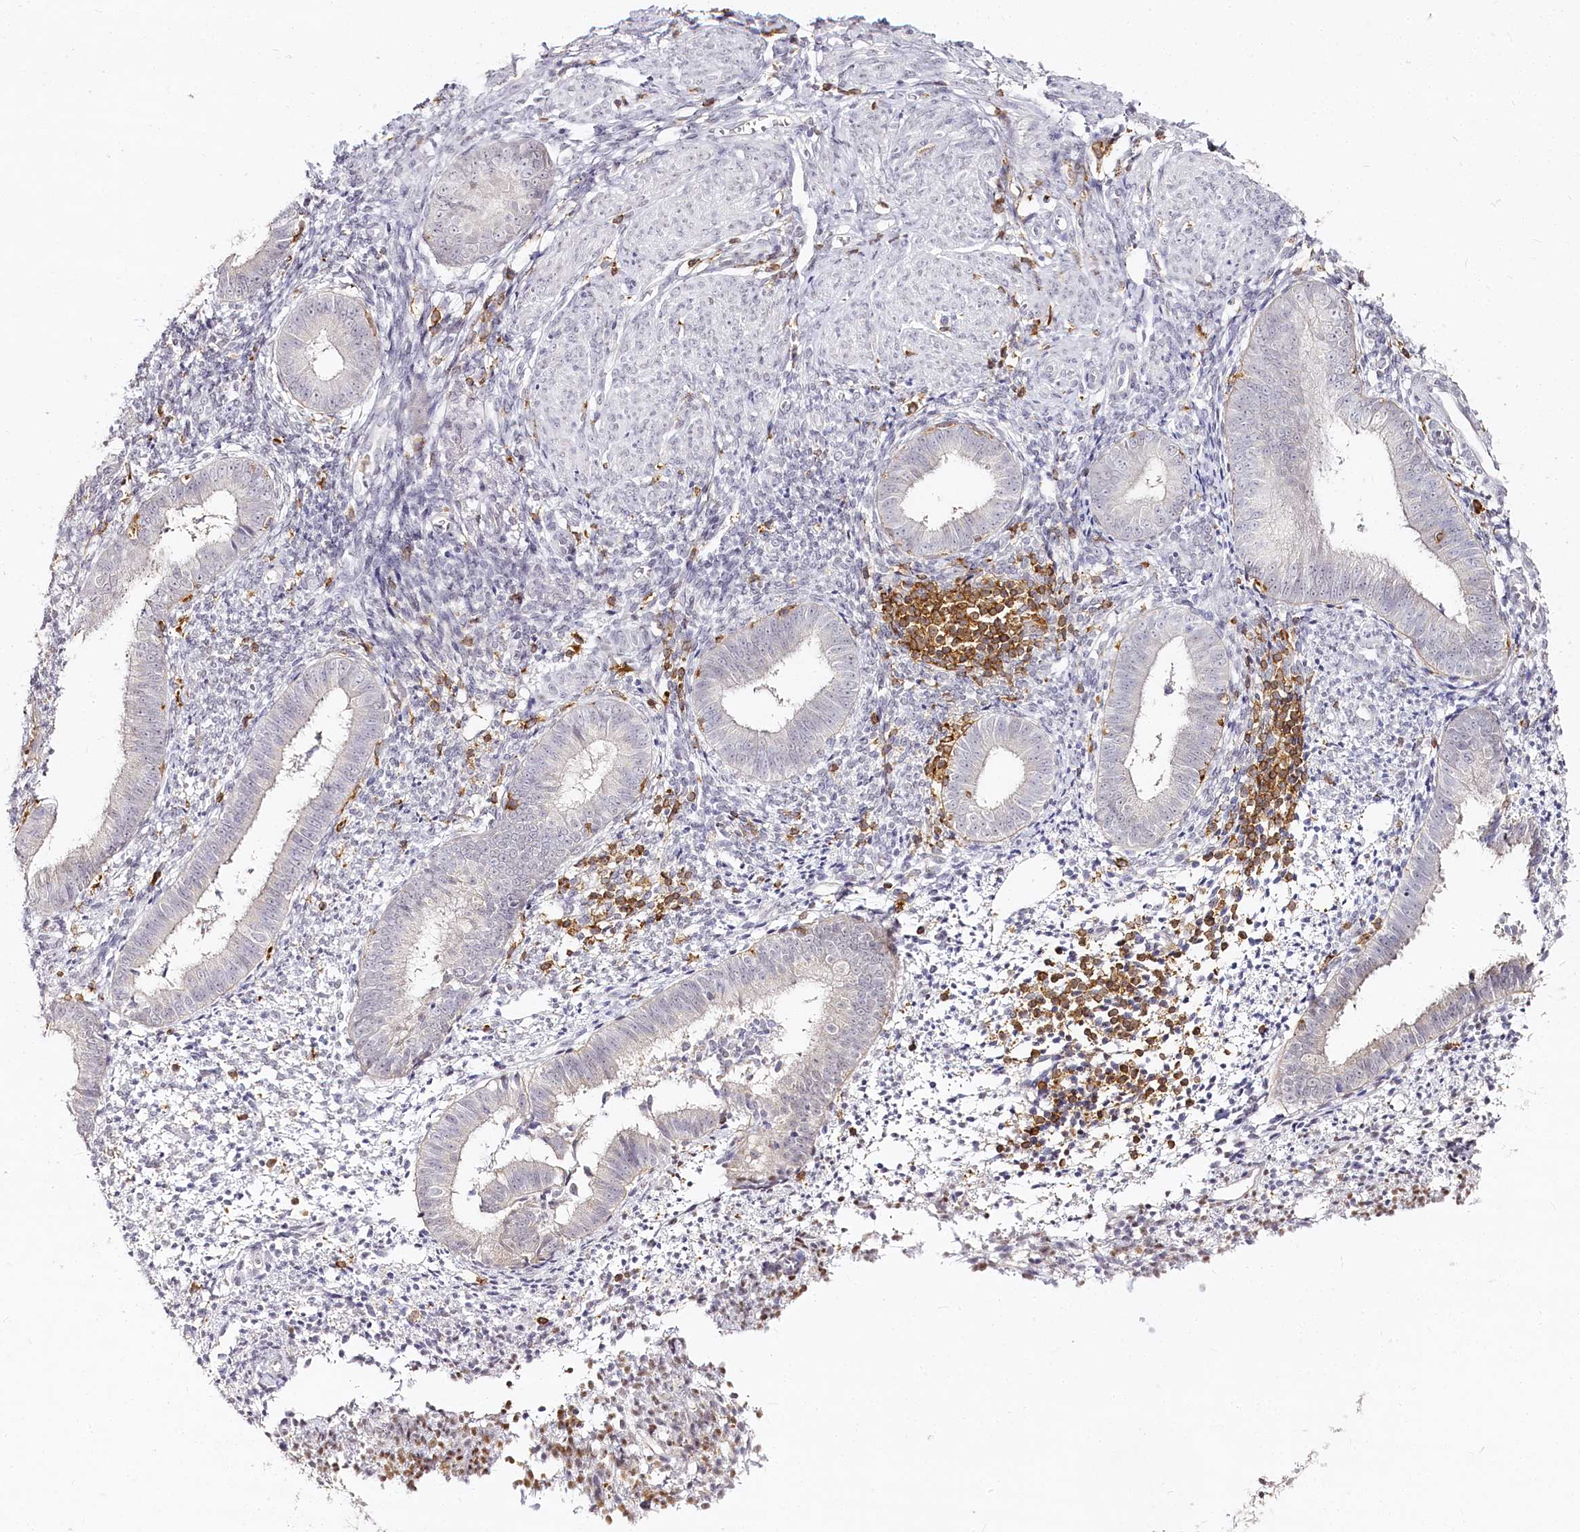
{"staining": {"intensity": "negative", "quantity": "none", "location": "none"}, "tissue": "endometrium", "cell_type": "Cells in endometrial stroma", "image_type": "normal", "snomed": [{"axis": "morphology", "description": "Normal tissue, NOS"}, {"axis": "topography", "description": "Uterus"}, {"axis": "topography", "description": "Endometrium"}], "caption": "Immunohistochemistry of unremarkable human endometrium reveals no staining in cells in endometrial stroma.", "gene": "DOCK2", "patient": {"sex": "female", "age": 48}}